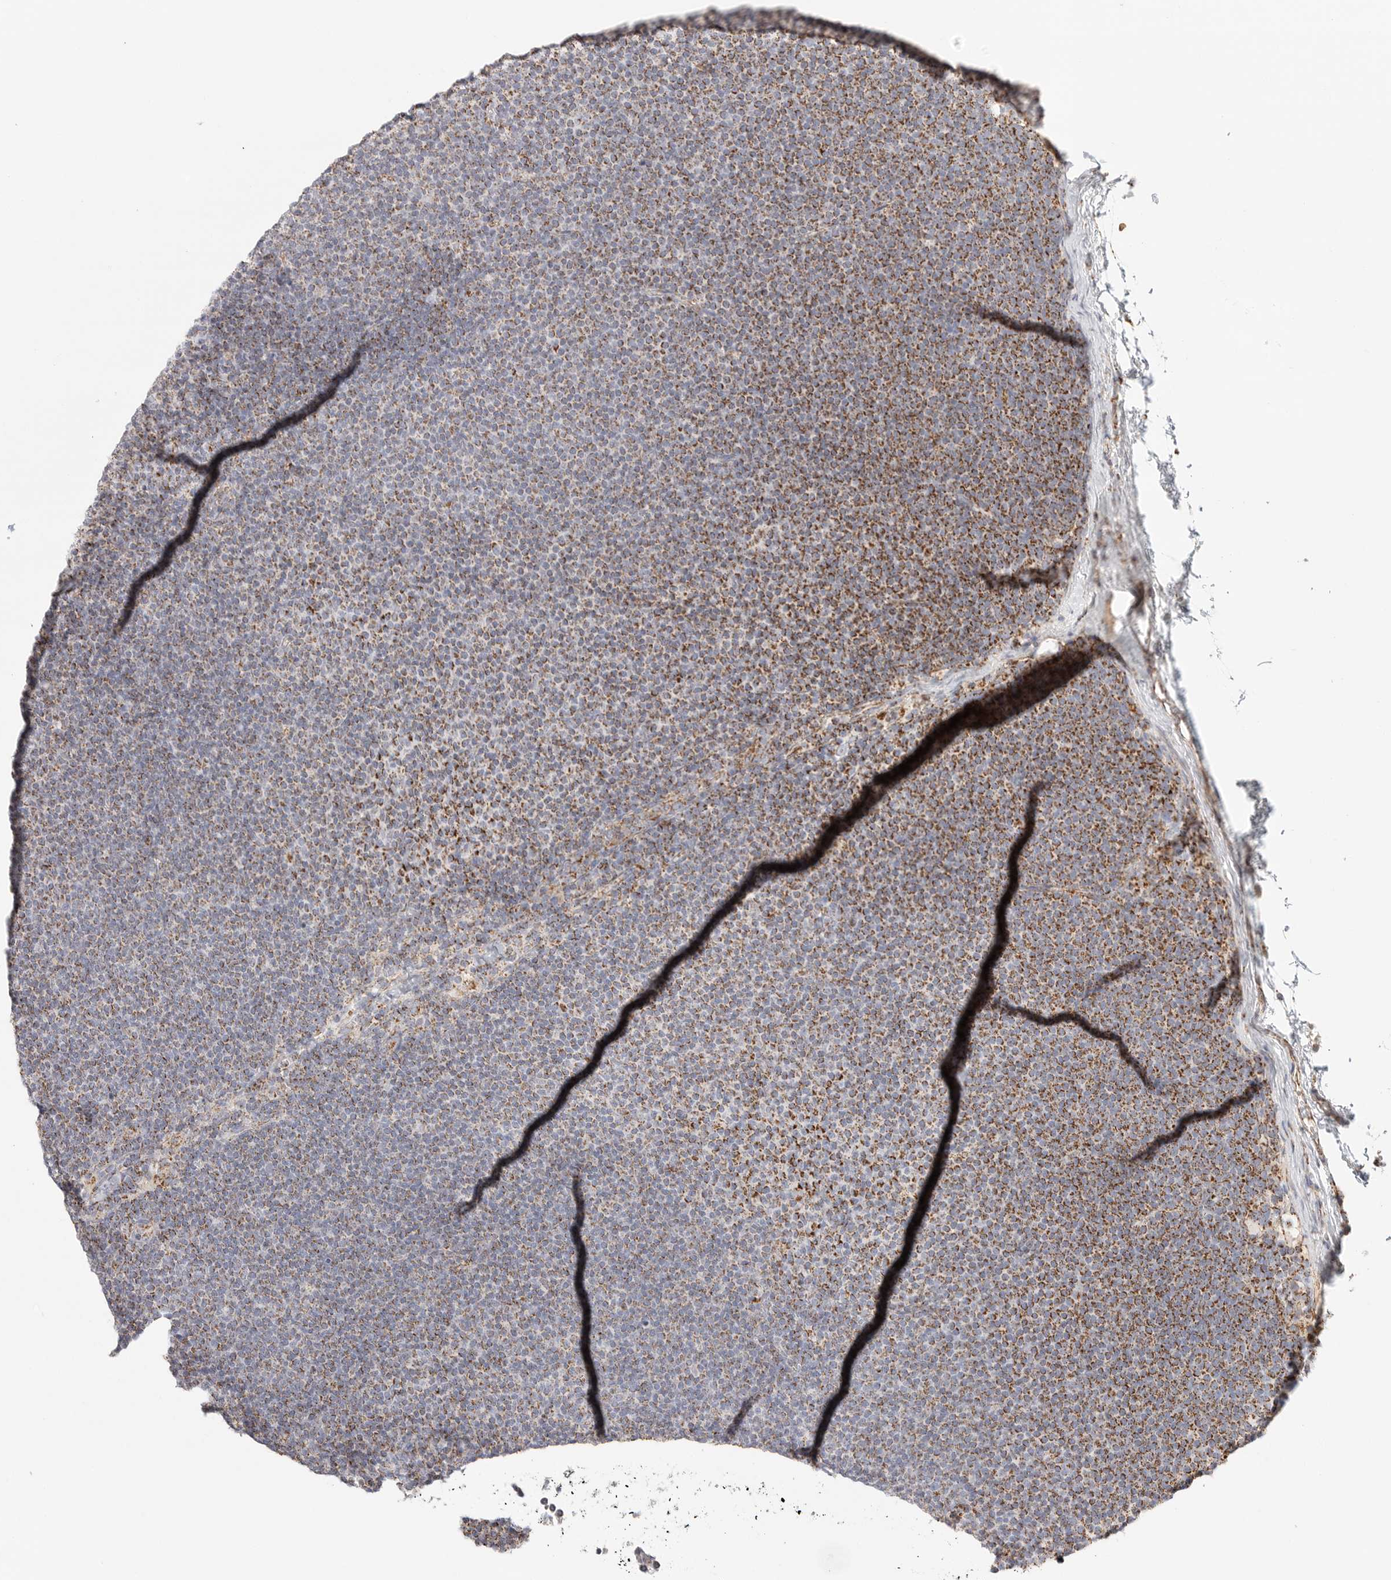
{"staining": {"intensity": "strong", "quantity": "25%-75%", "location": "cytoplasmic/membranous"}, "tissue": "lymphoma", "cell_type": "Tumor cells", "image_type": "cancer", "snomed": [{"axis": "morphology", "description": "Malignant lymphoma, non-Hodgkin's type, Low grade"}, {"axis": "topography", "description": "Lymph node"}], "caption": "Lymphoma stained with IHC displays strong cytoplasmic/membranous positivity in about 25%-75% of tumor cells.", "gene": "SLC25A26", "patient": {"sex": "female", "age": 53}}